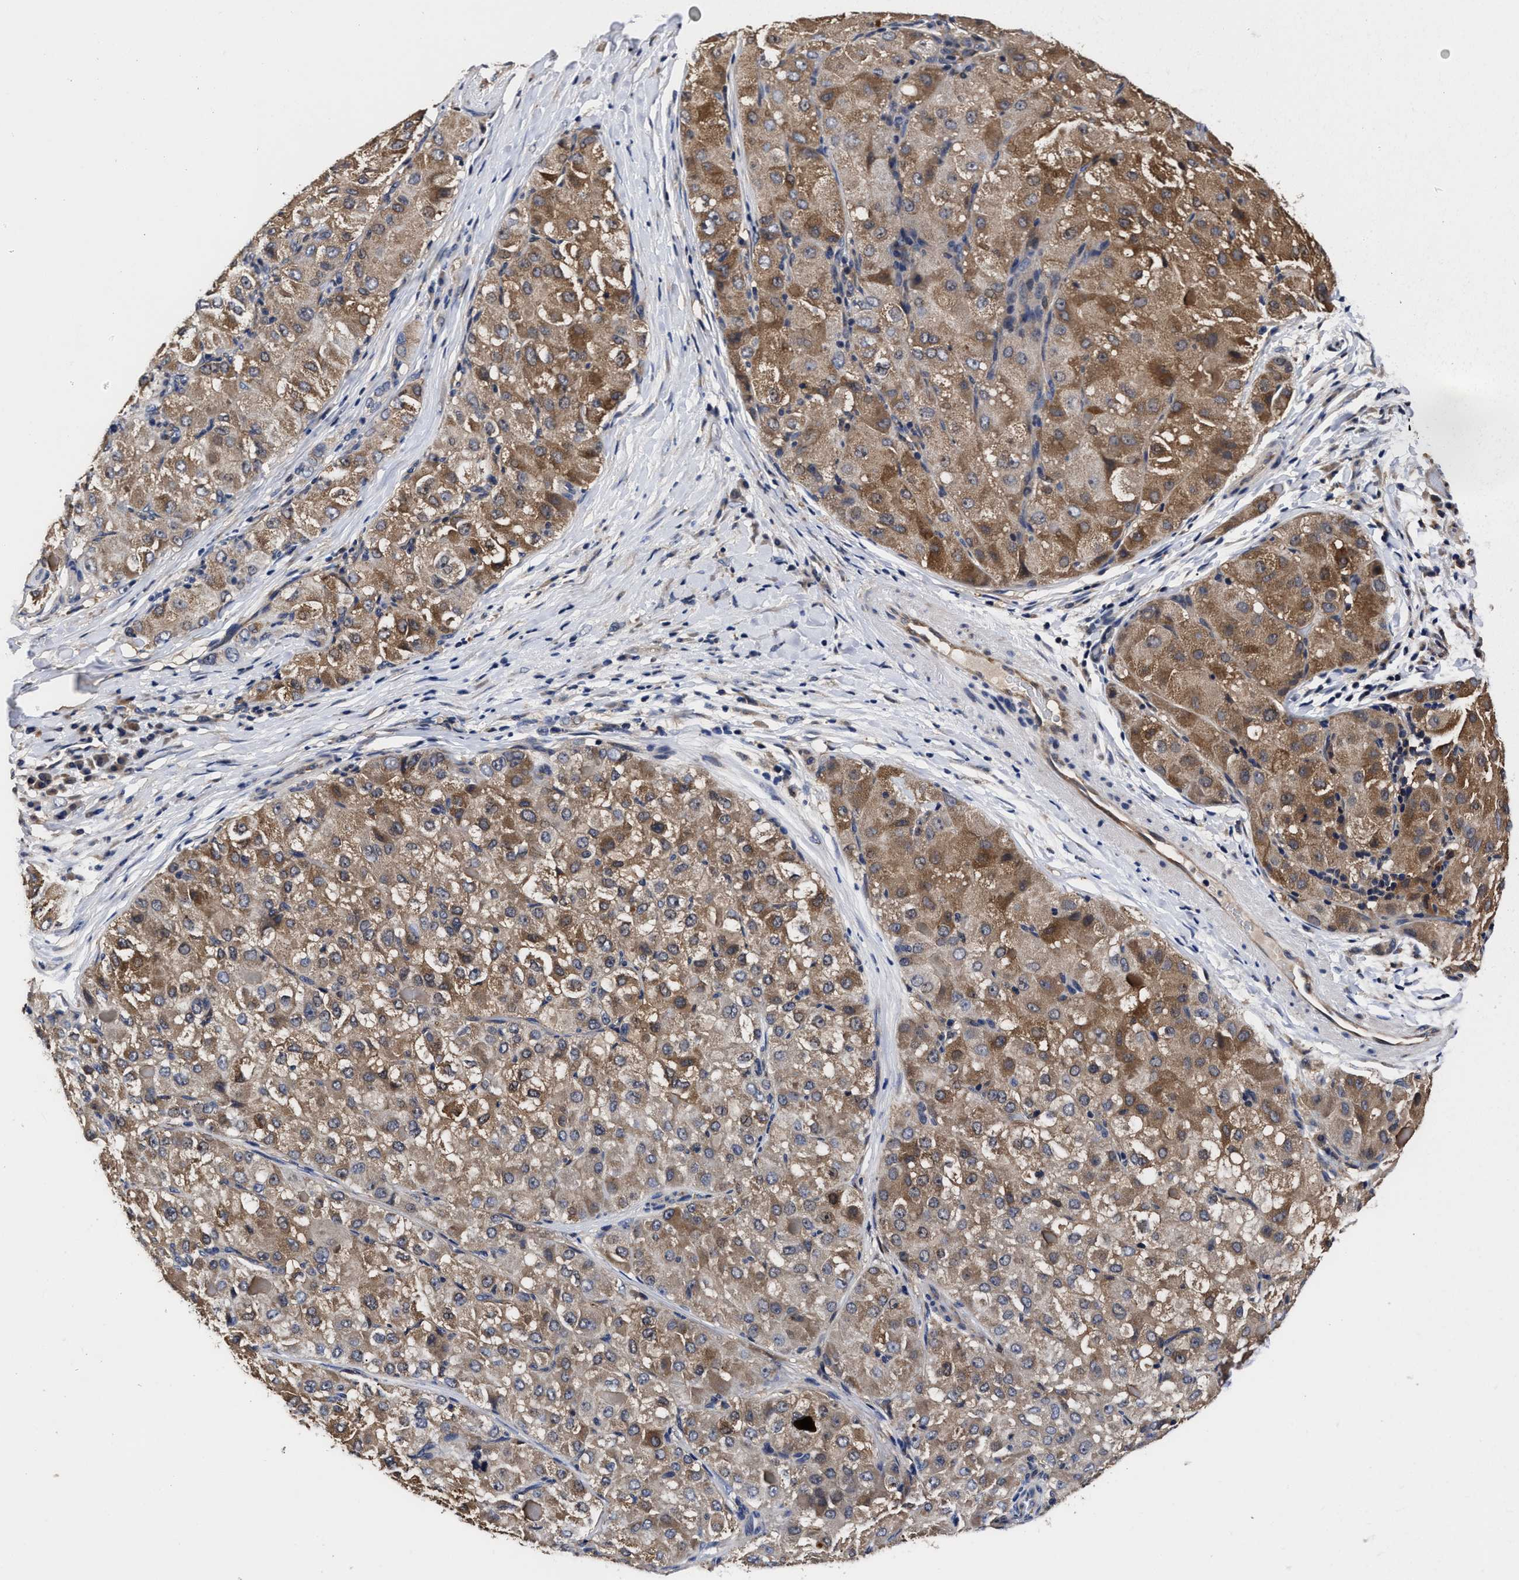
{"staining": {"intensity": "strong", "quantity": "25%-75%", "location": "cytoplasmic/membranous"}, "tissue": "liver cancer", "cell_type": "Tumor cells", "image_type": "cancer", "snomed": [{"axis": "morphology", "description": "Carcinoma, Hepatocellular, NOS"}, {"axis": "topography", "description": "Liver"}], "caption": "Liver cancer tissue shows strong cytoplasmic/membranous positivity in about 25%-75% of tumor cells, visualized by immunohistochemistry.", "gene": "SOCS5", "patient": {"sex": "male", "age": 80}}